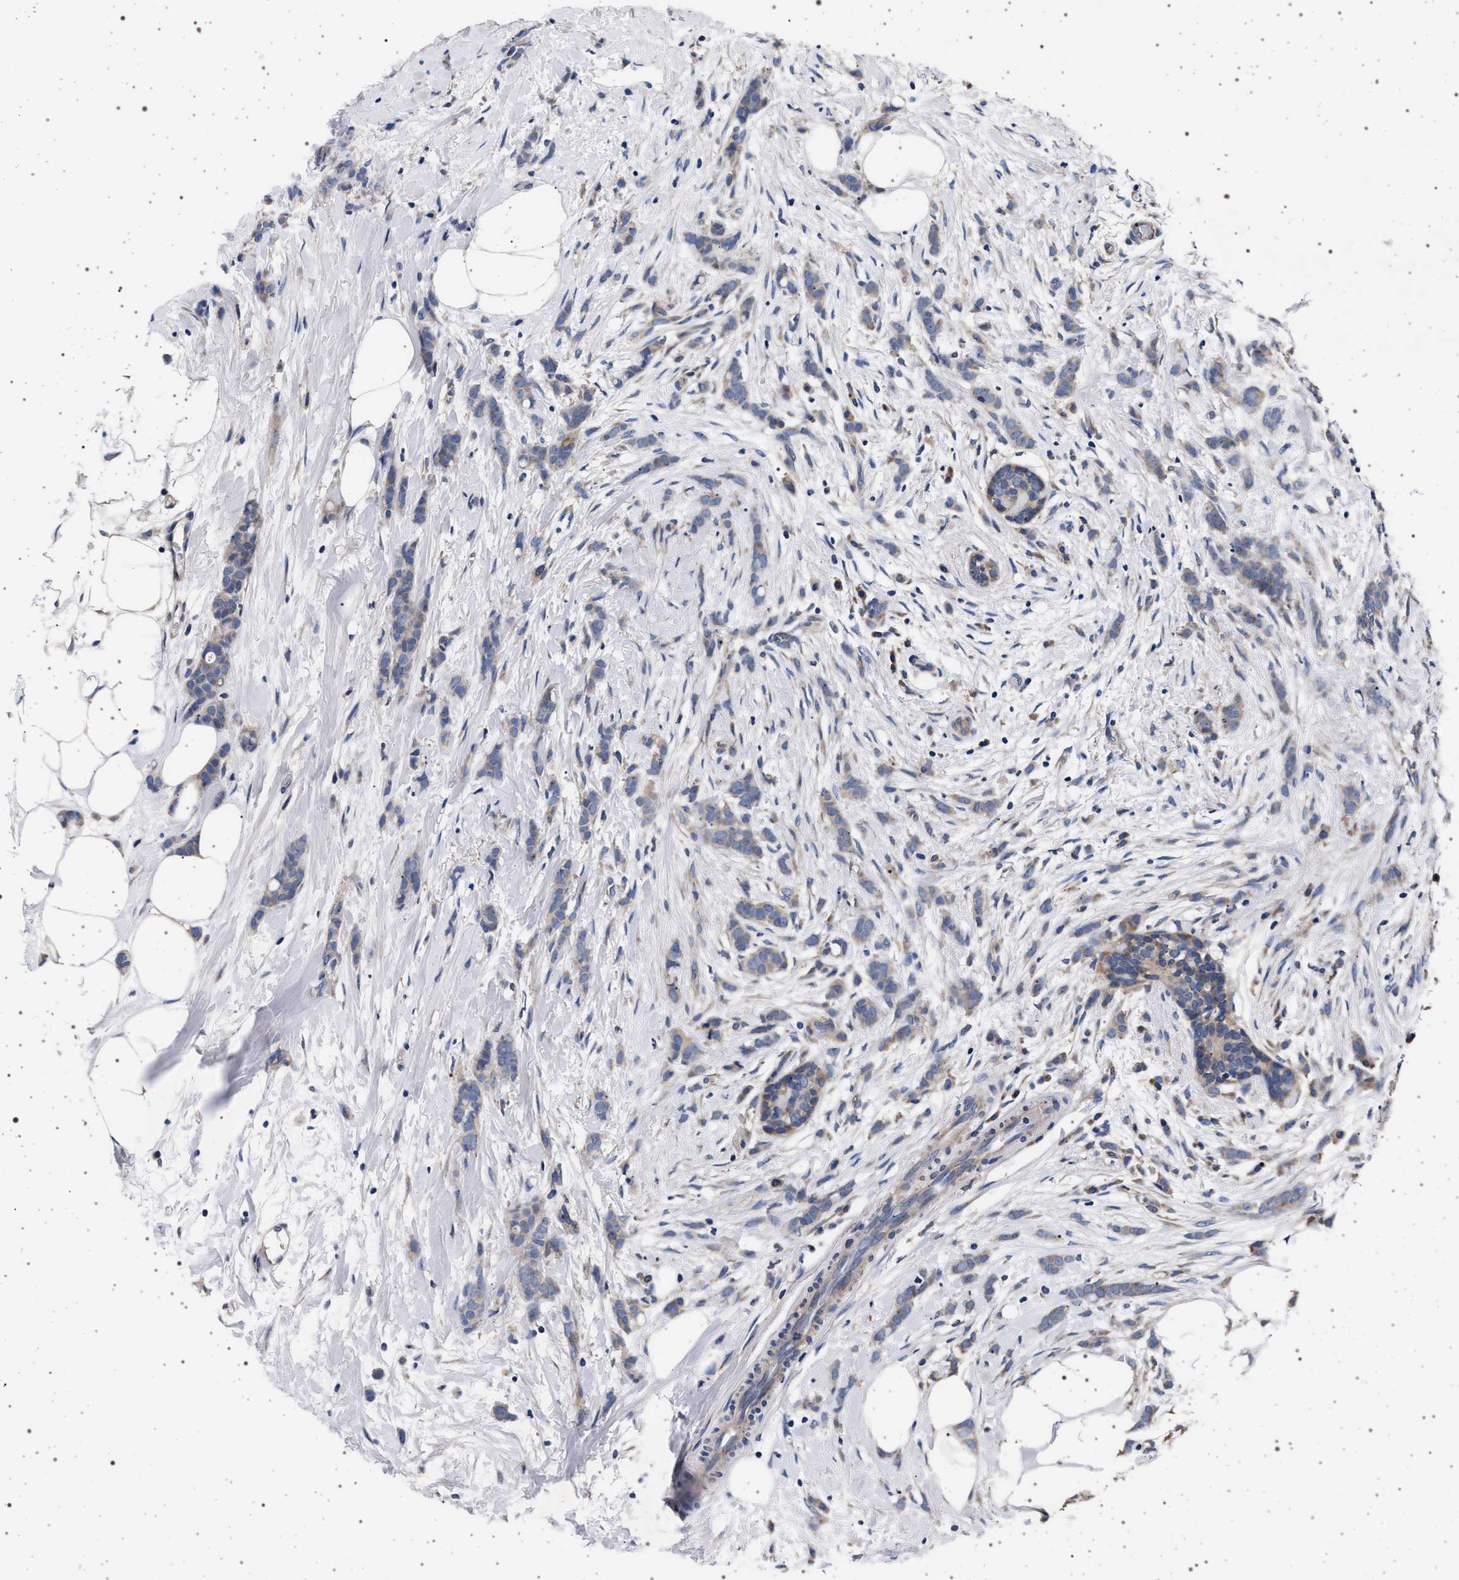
{"staining": {"intensity": "weak", "quantity": "<25%", "location": "cytoplasmic/membranous"}, "tissue": "breast cancer", "cell_type": "Tumor cells", "image_type": "cancer", "snomed": [{"axis": "morphology", "description": "Lobular carcinoma, in situ"}, {"axis": "morphology", "description": "Lobular carcinoma"}, {"axis": "topography", "description": "Breast"}], "caption": "This is a photomicrograph of immunohistochemistry (IHC) staining of breast cancer, which shows no positivity in tumor cells. (Stains: DAB immunohistochemistry (IHC) with hematoxylin counter stain, Microscopy: brightfield microscopy at high magnification).", "gene": "MAP3K2", "patient": {"sex": "female", "age": 41}}